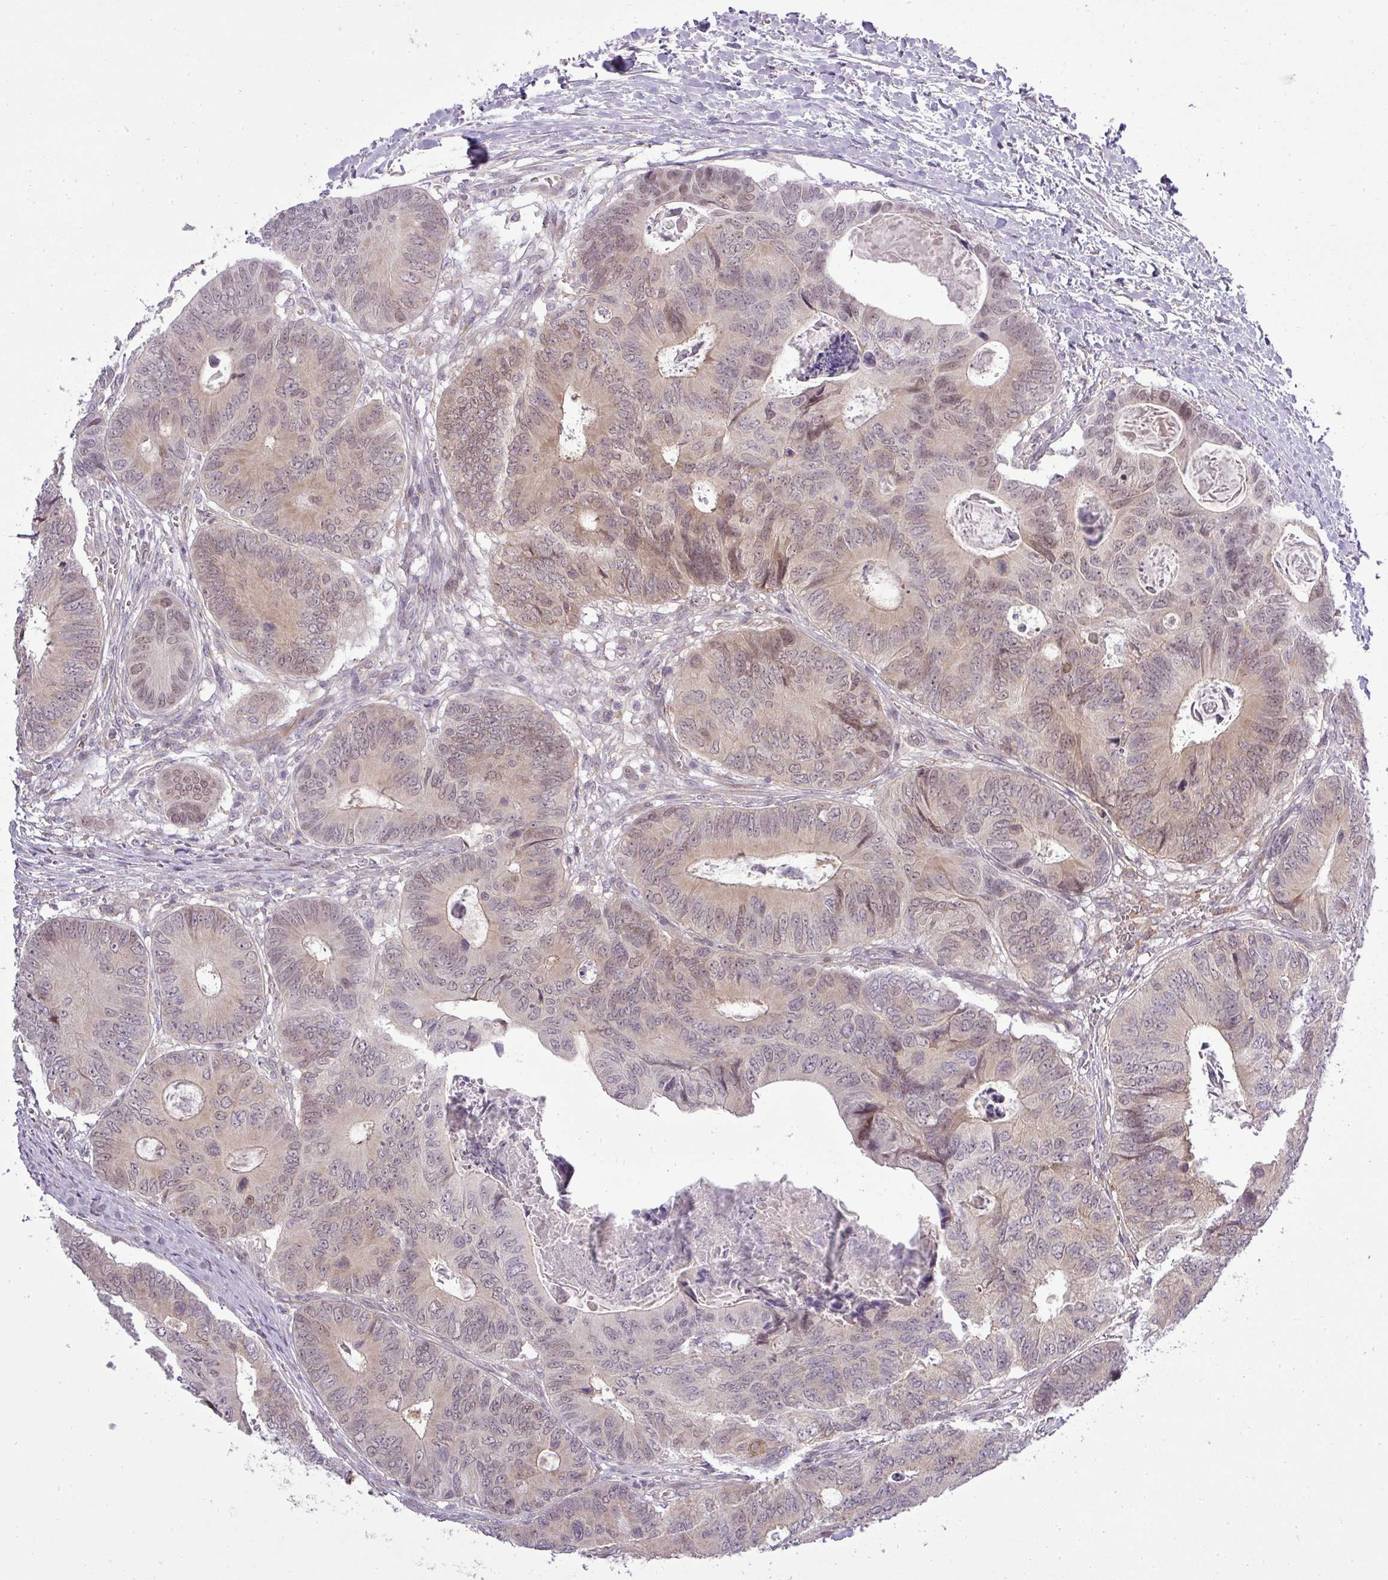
{"staining": {"intensity": "weak", "quantity": "<25%", "location": "cytoplasmic/membranous,nuclear"}, "tissue": "colorectal cancer", "cell_type": "Tumor cells", "image_type": "cancer", "snomed": [{"axis": "morphology", "description": "Adenocarcinoma, NOS"}, {"axis": "topography", "description": "Colon"}], "caption": "This is a image of IHC staining of colorectal adenocarcinoma, which shows no positivity in tumor cells. The staining is performed using DAB (3,3'-diaminobenzidine) brown chromogen with nuclei counter-stained in using hematoxylin.", "gene": "PDRG1", "patient": {"sex": "male", "age": 85}}